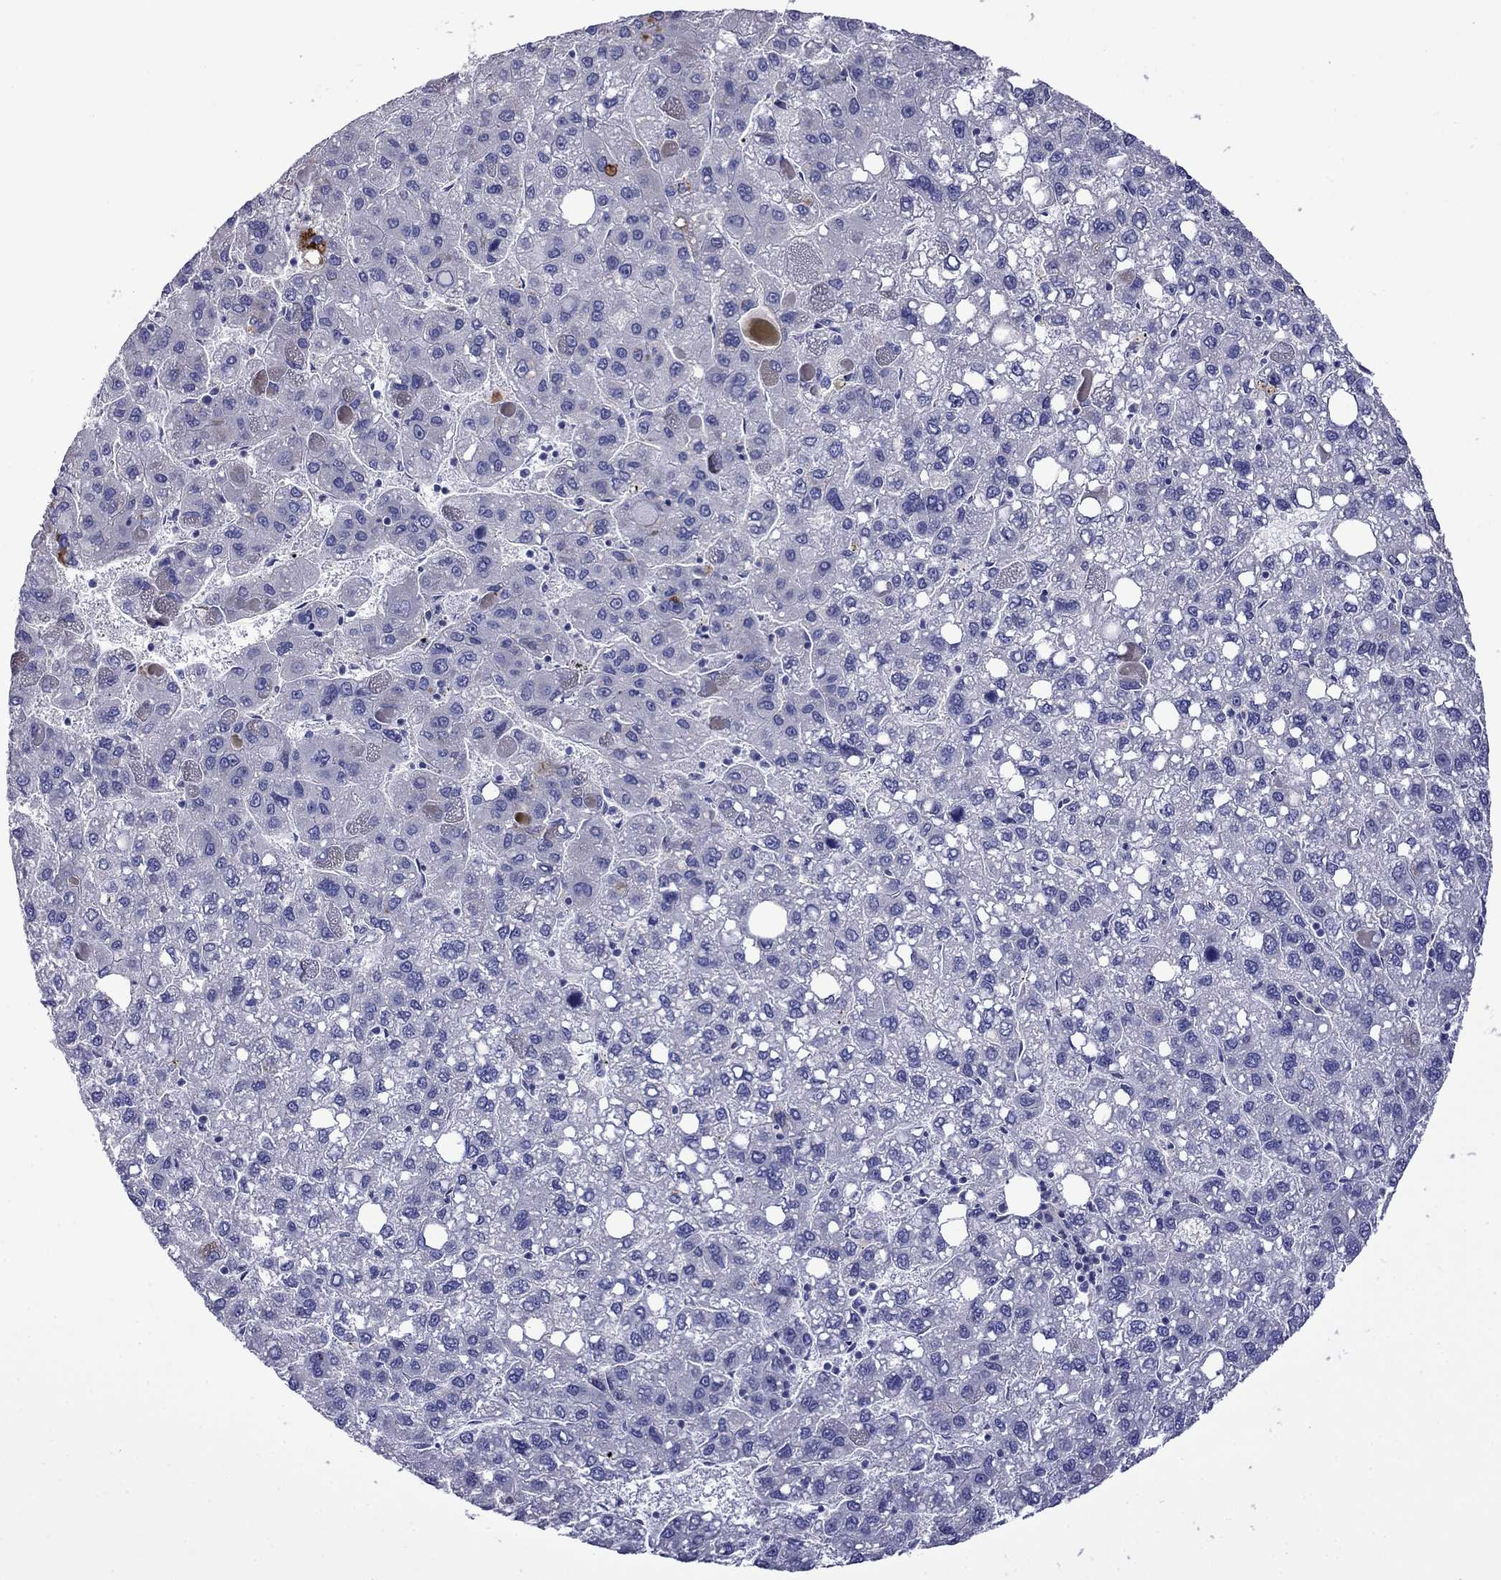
{"staining": {"intensity": "negative", "quantity": "none", "location": "none"}, "tissue": "liver cancer", "cell_type": "Tumor cells", "image_type": "cancer", "snomed": [{"axis": "morphology", "description": "Carcinoma, Hepatocellular, NOS"}, {"axis": "topography", "description": "Liver"}], "caption": "Tumor cells show no significant staining in liver cancer.", "gene": "STAR", "patient": {"sex": "female", "age": 82}}